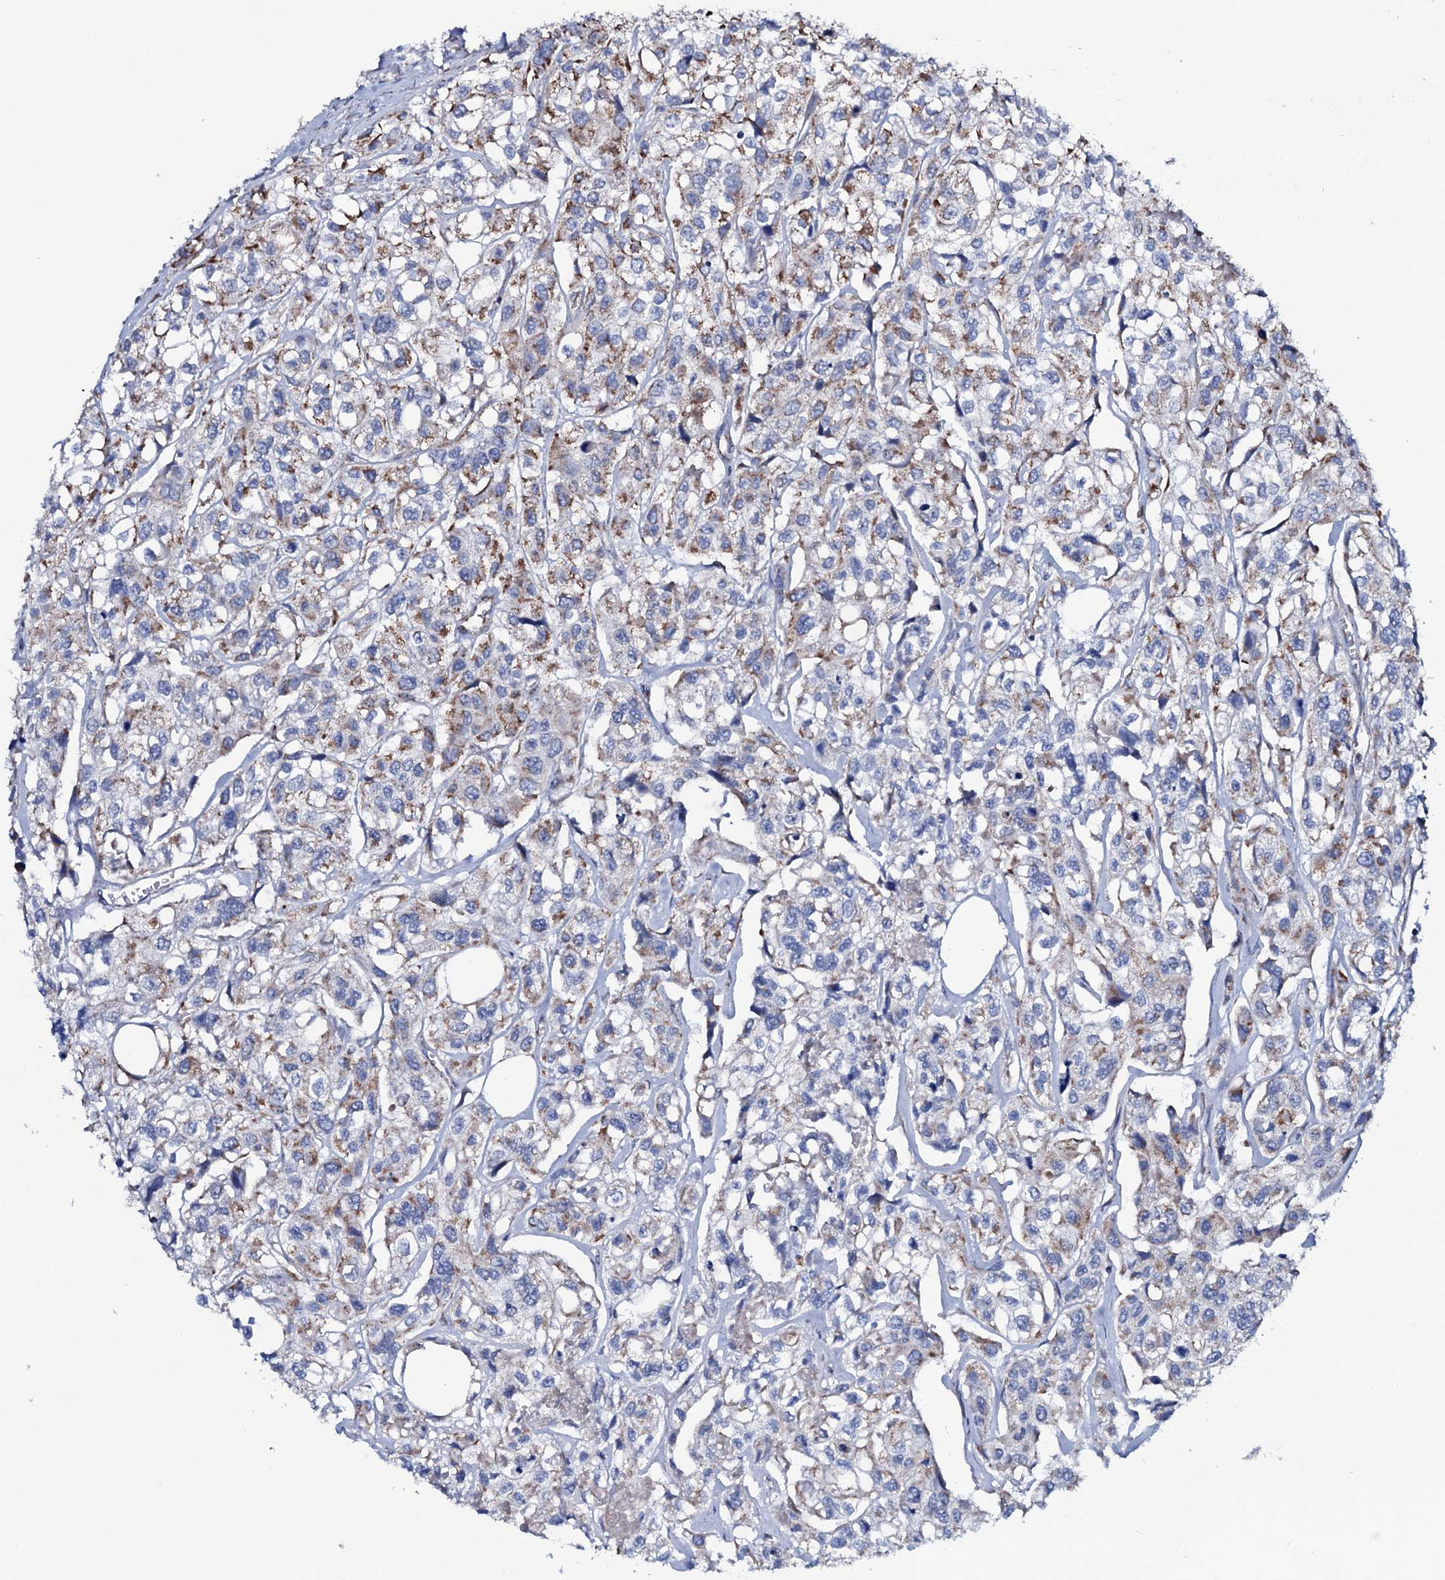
{"staining": {"intensity": "moderate", "quantity": "25%-75%", "location": "cytoplasmic/membranous"}, "tissue": "urothelial cancer", "cell_type": "Tumor cells", "image_type": "cancer", "snomed": [{"axis": "morphology", "description": "Urothelial carcinoma, High grade"}, {"axis": "topography", "description": "Urinary bladder"}], "caption": "A high-resolution micrograph shows IHC staining of urothelial cancer, which reveals moderate cytoplasmic/membranous staining in approximately 25%-75% of tumor cells.", "gene": "MRPS35", "patient": {"sex": "male", "age": 67}}